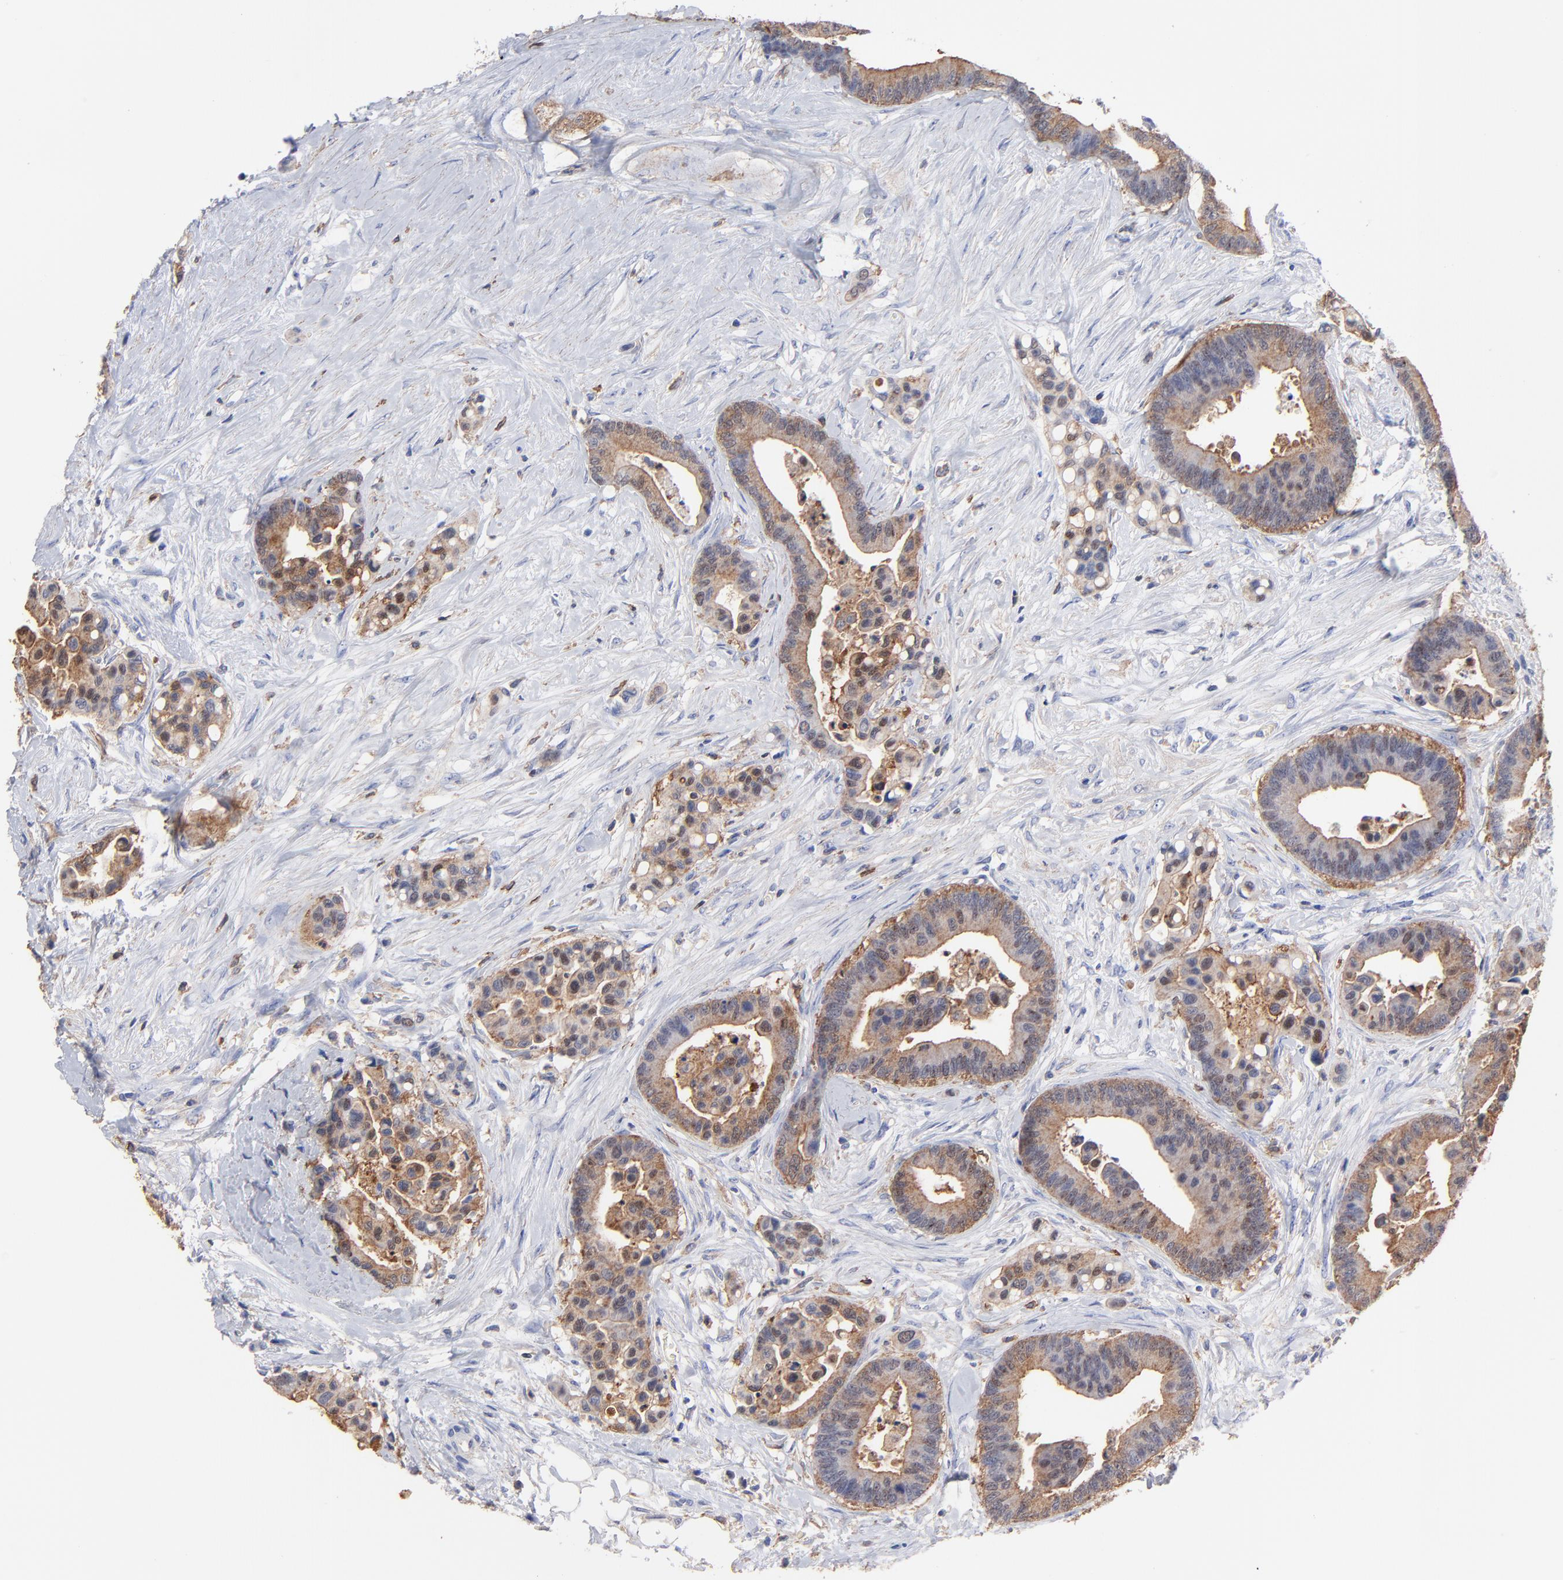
{"staining": {"intensity": "moderate", "quantity": "25%-75%", "location": "cytoplasmic/membranous"}, "tissue": "colorectal cancer", "cell_type": "Tumor cells", "image_type": "cancer", "snomed": [{"axis": "morphology", "description": "Adenocarcinoma, NOS"}, {"axis": "topography", "description": "Colon"}], "caption": "An IHC micrograph of tumor tissue is shown. Protein staining in brown highlights moderate cytoplasmic/membranous positivity in adenocarcinoma (colorectal) within tumor cells.", "gene": "ASL", "patient": {"sex": "male", "age": 82}}